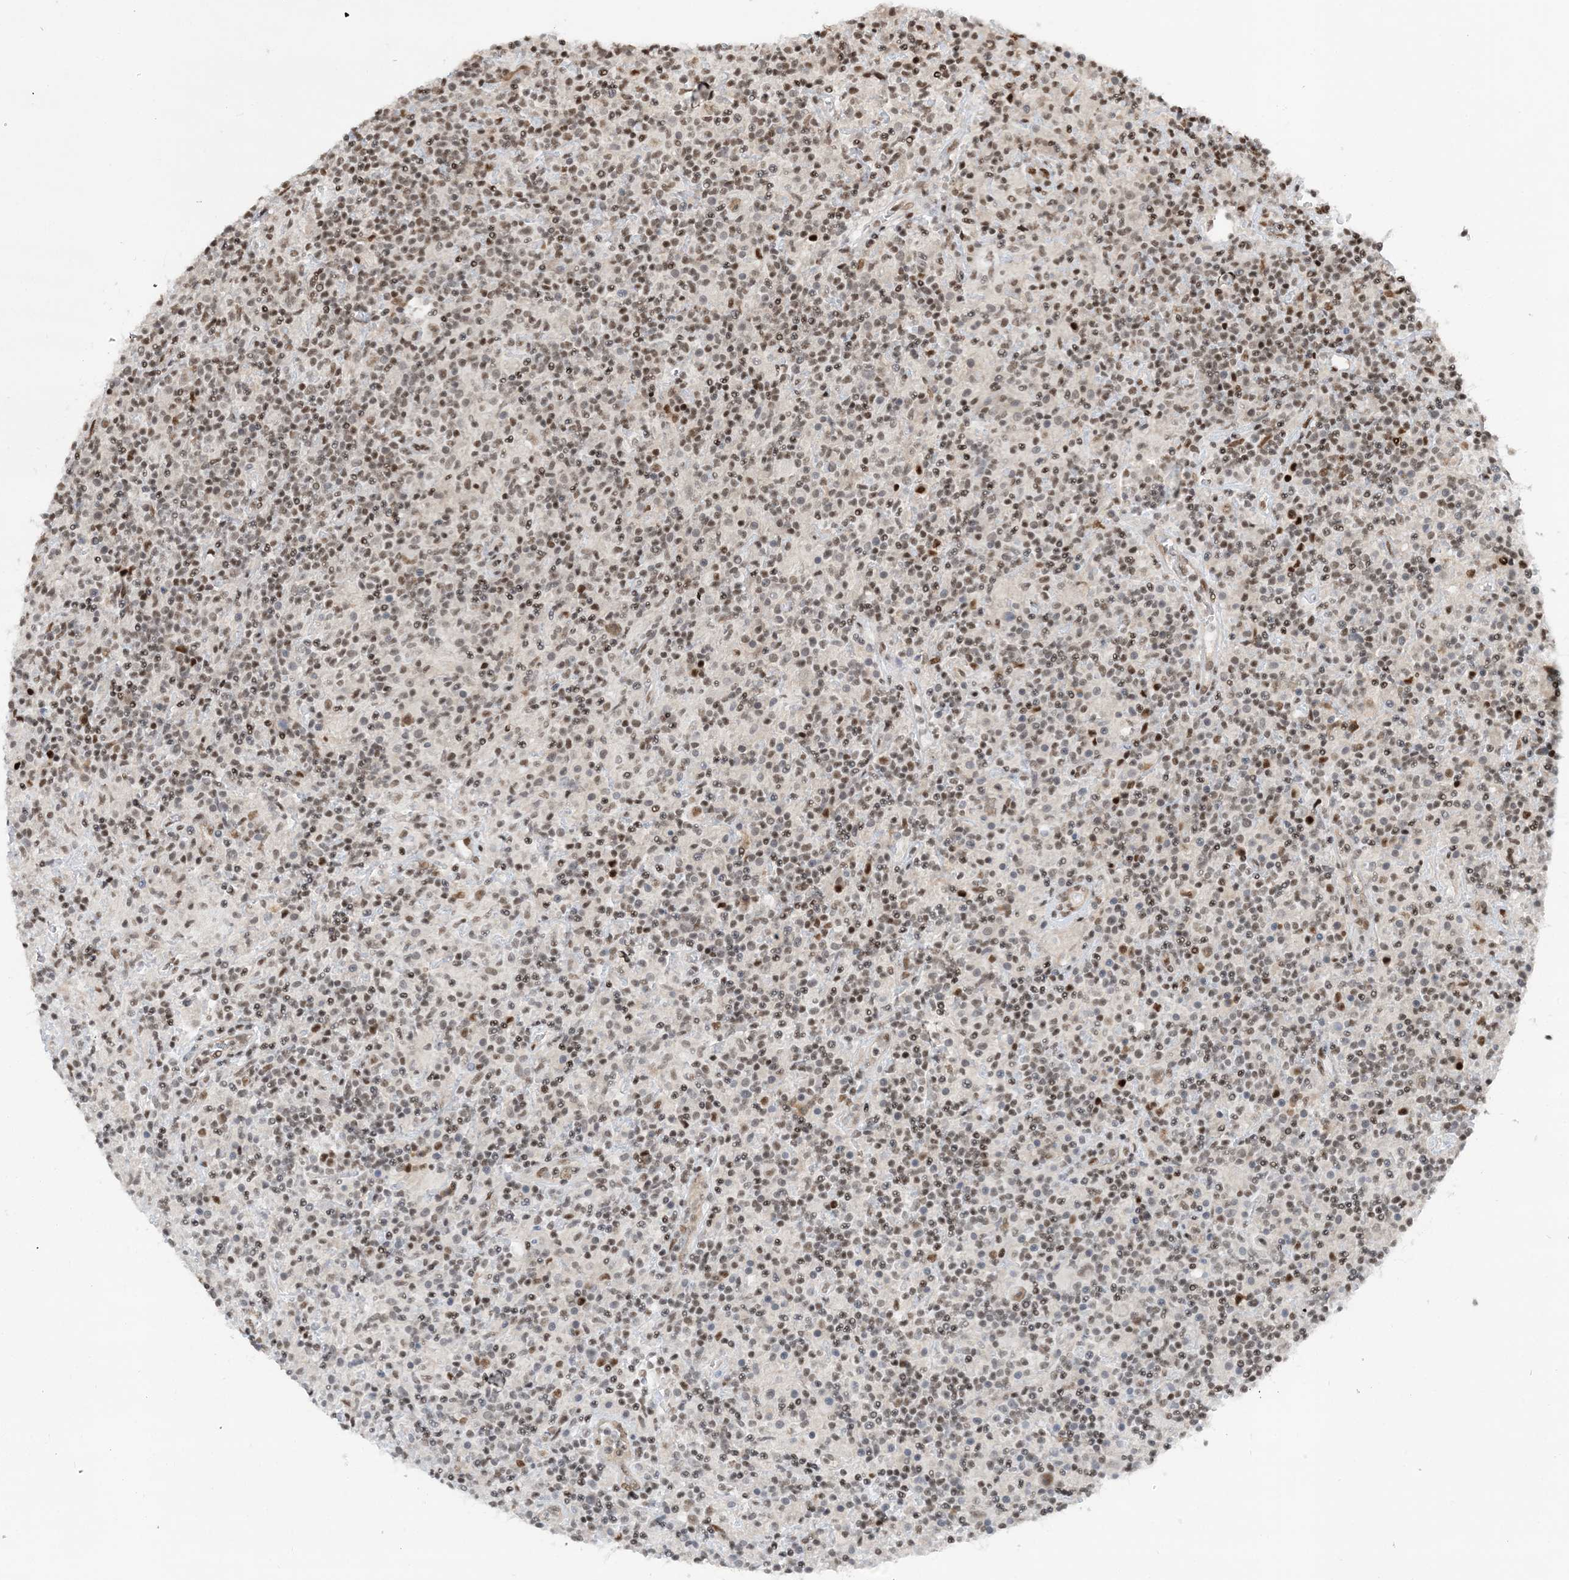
{"staining": {"intensity": "weak", "quantity": ">75%", "location": "nuclear"}, "tissue": "lymphoma", "cell_type": "Tumor cells", "image_type": "cancer", "snomed": [{"axis": "morphology", "description": "Hodgkin's disease, NOS"}, {"axis": "topography", "description": "Lymph node"}], "caption": "The histopathology image demonstrates immunohistochemical staining of Hodgkin's disease. There is weak nuclear positivity is appreciated in approximately >75% of tumor cells.", "gene": "SEPHS1", "patient": {"sex": "male", "age": 70}}